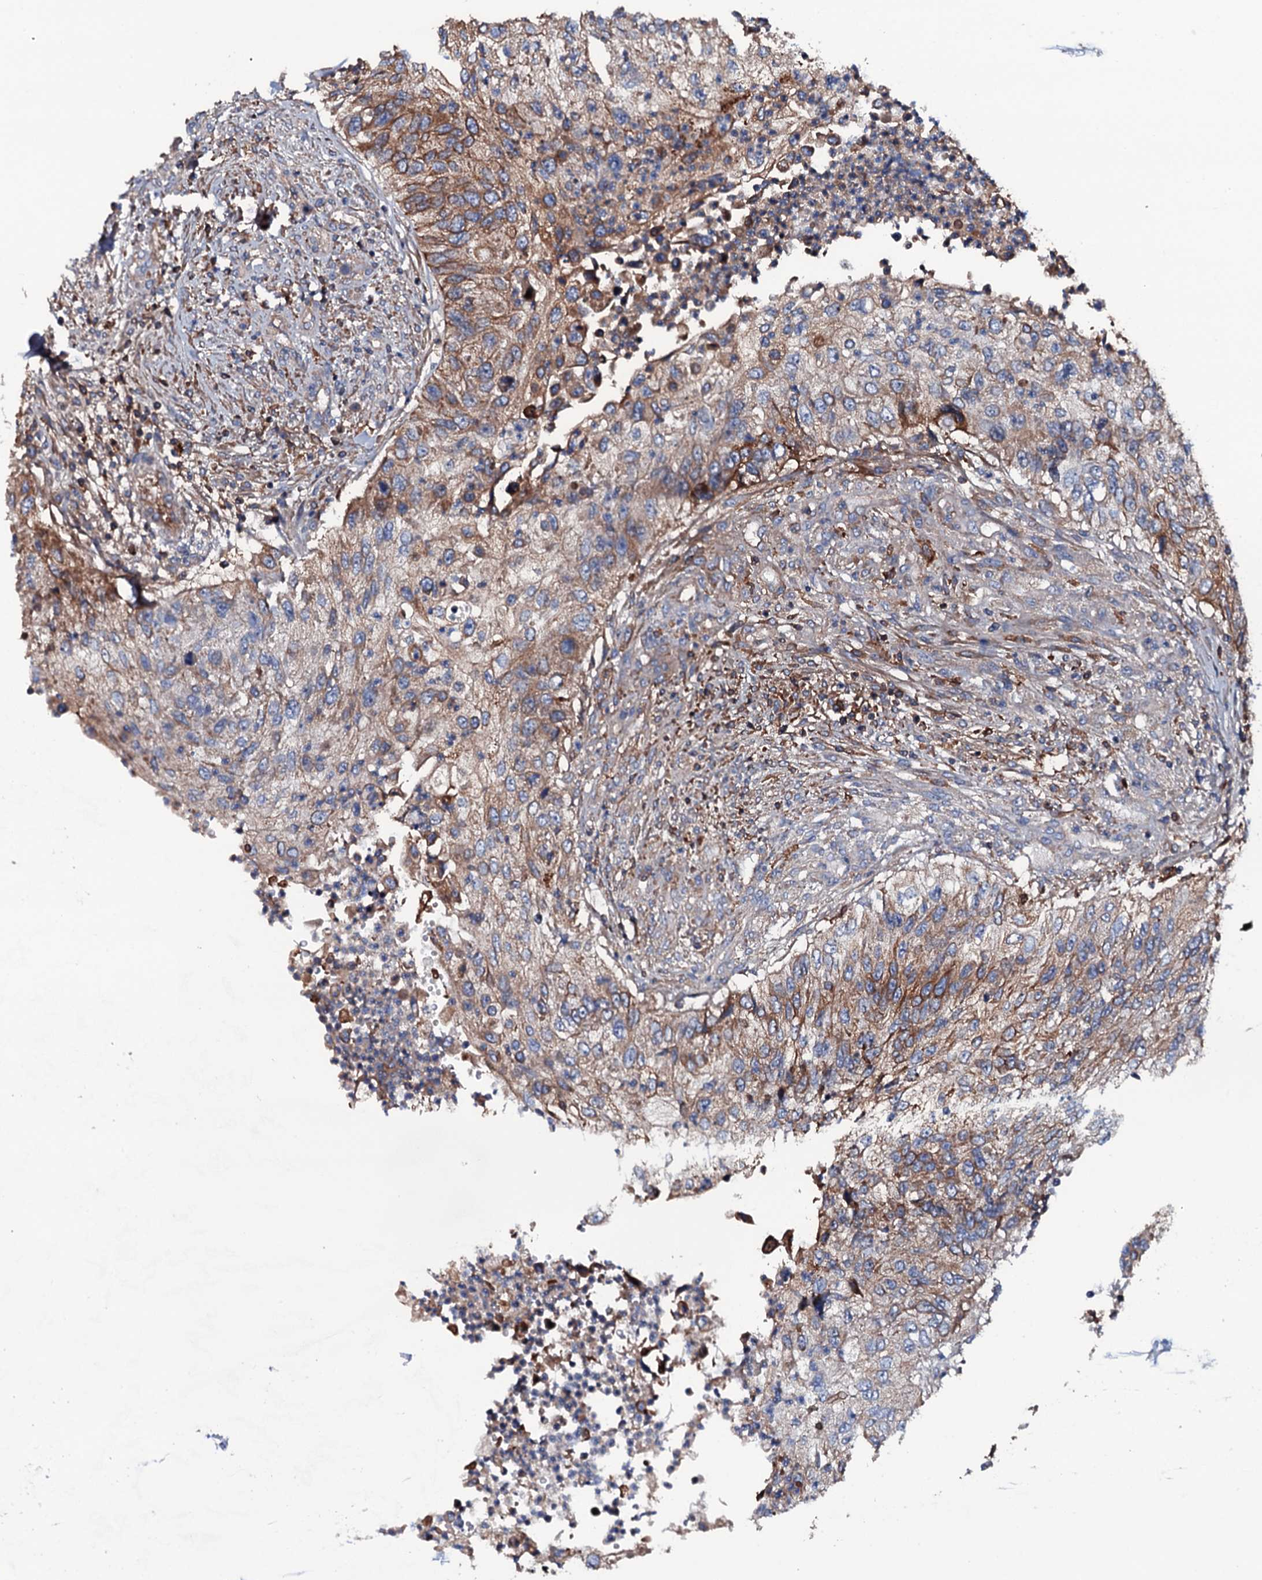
{"staining": {"intensity": "moderate", "quantity": ">75%", "location": "cytoplasmic/membranous"}, "tissue": "urothelial cancer", "cell_type": "Tumor cells", "image_type": "cancer", "snomed": [{"axis": "morphology", "description": "Urothelial carcinoma, High grade"}, {"axis": "topography", "description": "Urinary bladder"}], "caption": "High-grade urothelial carcinoma stained with DAB immunohistochemistry (IHC) reveals medium levels of moderate cytoplasmic/membranous positivity in approximately >75% of tumor cells. The staining was performed using DAB (3,3'-diaminobenzidine), with brown indicating positive protein expression. Nuclei are stained blue with hematoxylin.", "gene": "NEK1", "patient": {"sex": "female", "age": 60}}